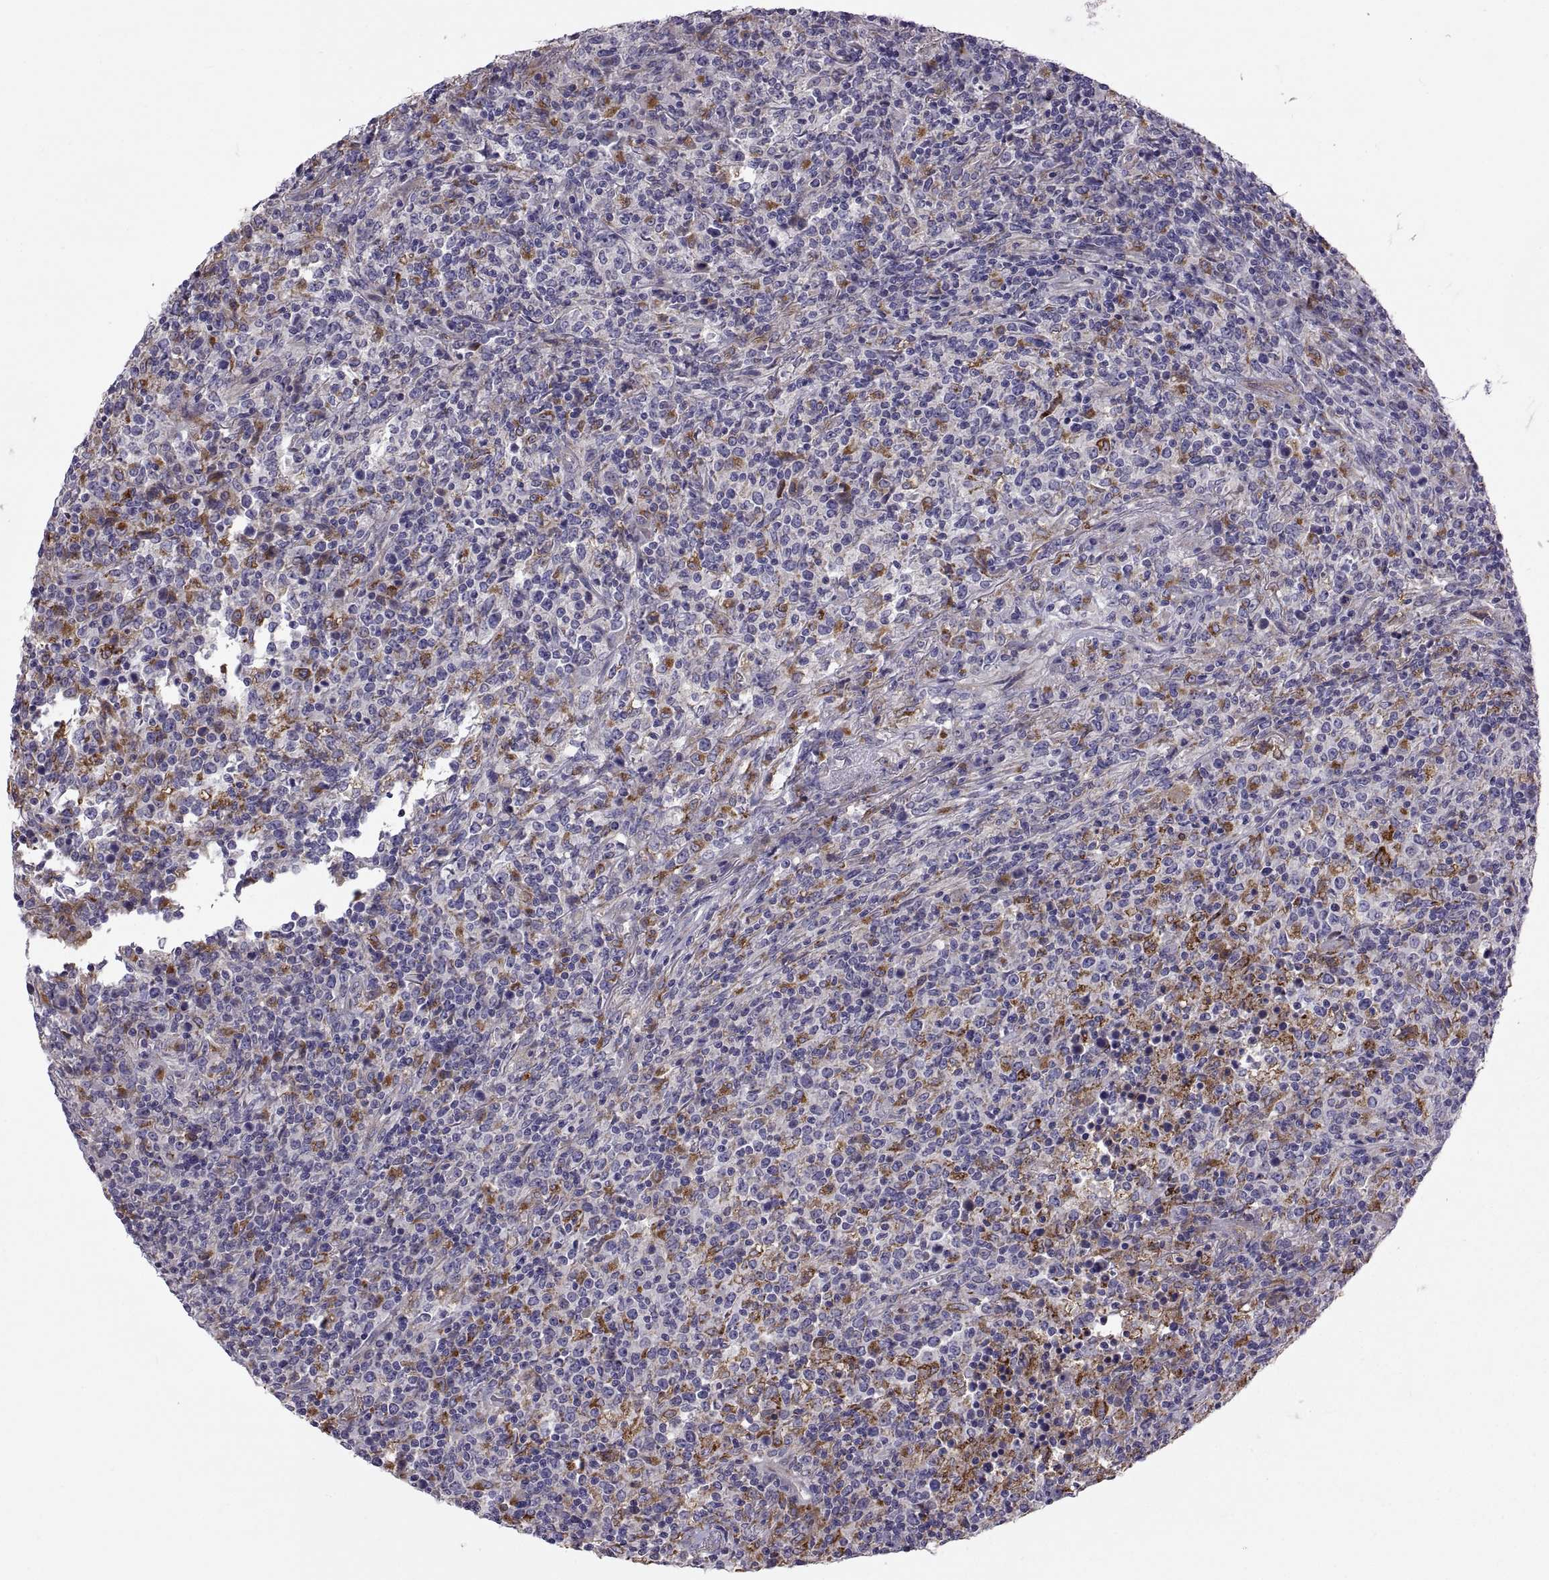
{"staining": {"intensity": "negative", "quantity": "none", "location": "none"}, "tissue": "lymphoma", "cell_type": "Tumor cells", "image_type": "cancer", "snomed": [{"axis": "morphology", "description": "Malignant lymphoma, non-Hodgkin's type, High grade"}, {"axis": "topography", "description": "Lung"}], "caption": "The histopathology image shows no significant positivity in tumor cells of high-grade malignant lymphoma, non-Hodgkin's type.", "gene": "ARSL", "patient": {"sex": "male", "age": 79}}